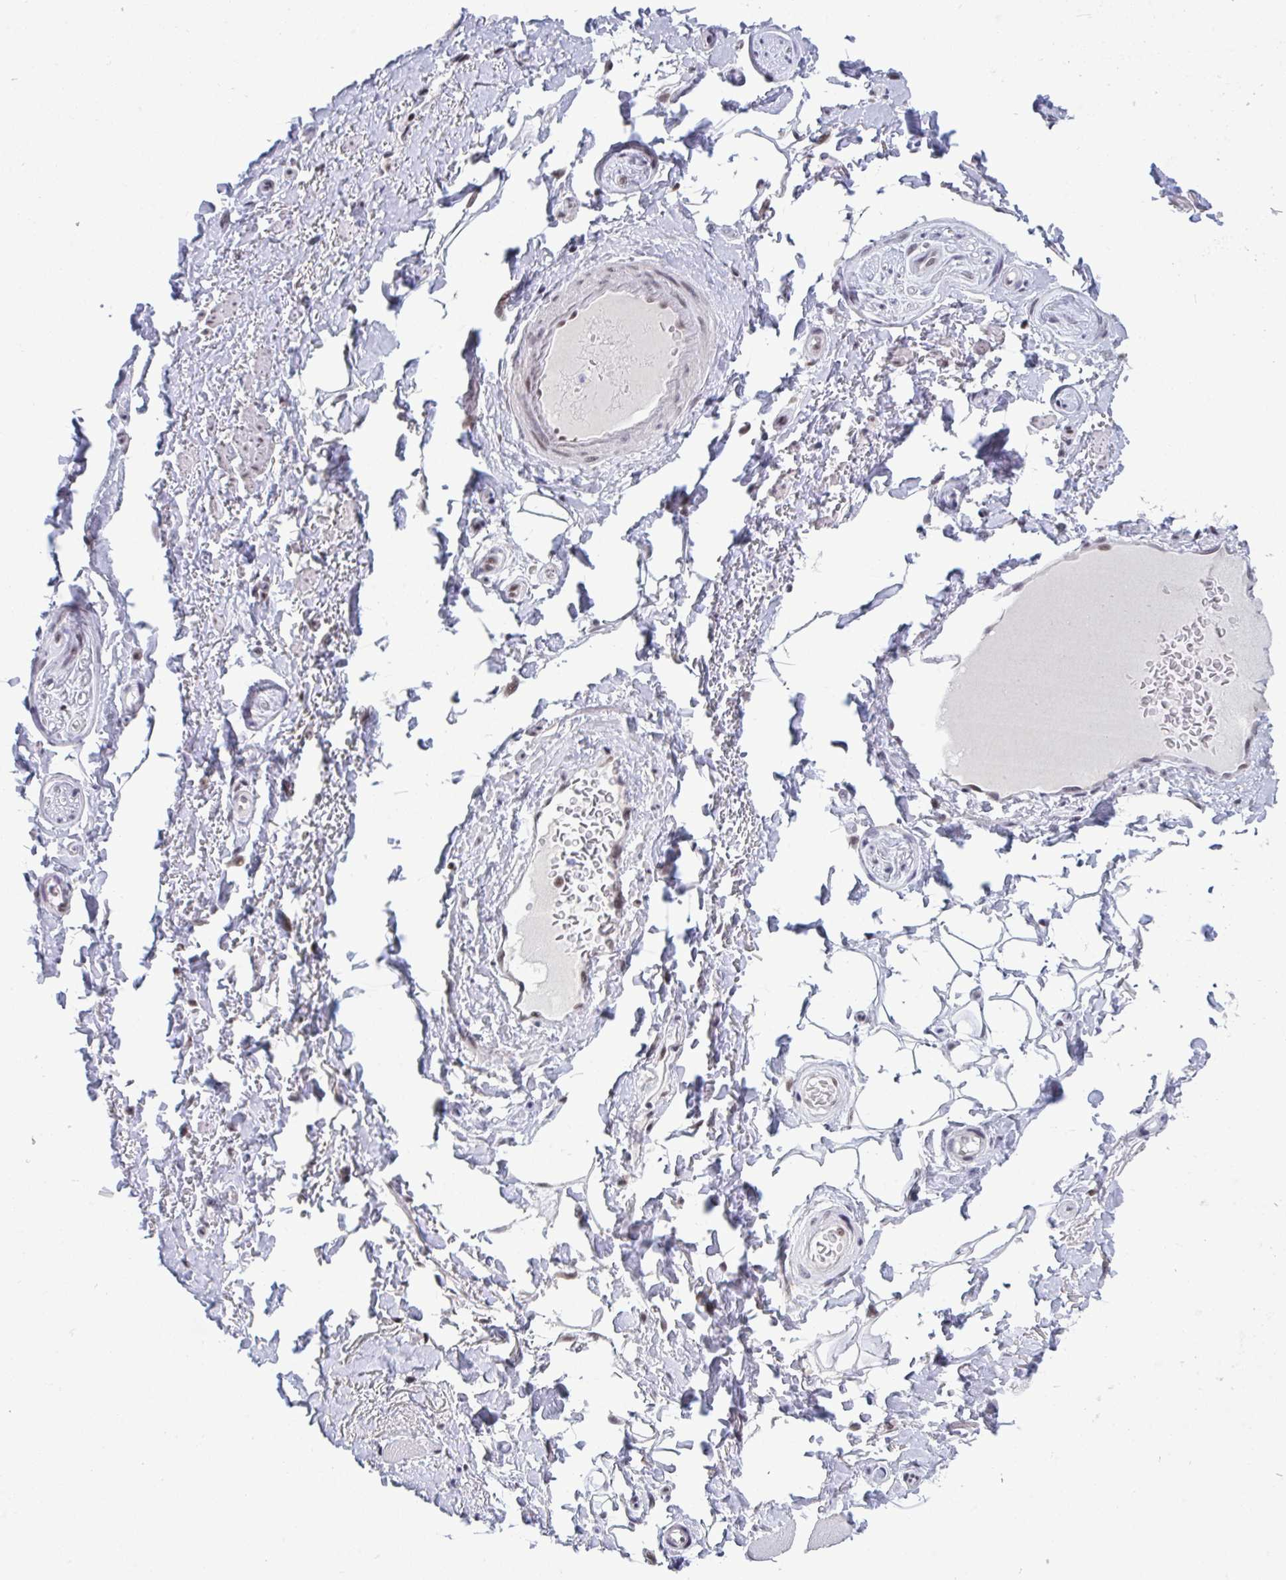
{"staining": {"intensity": "negative", "quantity": "none", "location": "none"}, "tissue": "adipose tissue", "cell_type": "Adipocytes", "image_type": "normal", "snomed": [{"axis": "morphology", "description": "Normal tissue, NOS"}, {"axis": "topography", "description": "Peripheral nerve tissue"}], "caption": "An image of human adipose tissue is negative for staining in adipocytes. Brightfield microscopy of immunohistochemistry (IHC) stained with DAB (brown) and hematoxylin (blue), captured at high magnification.", "gene": "WBP11", "patient": {"sex": "male", "age": 51}}